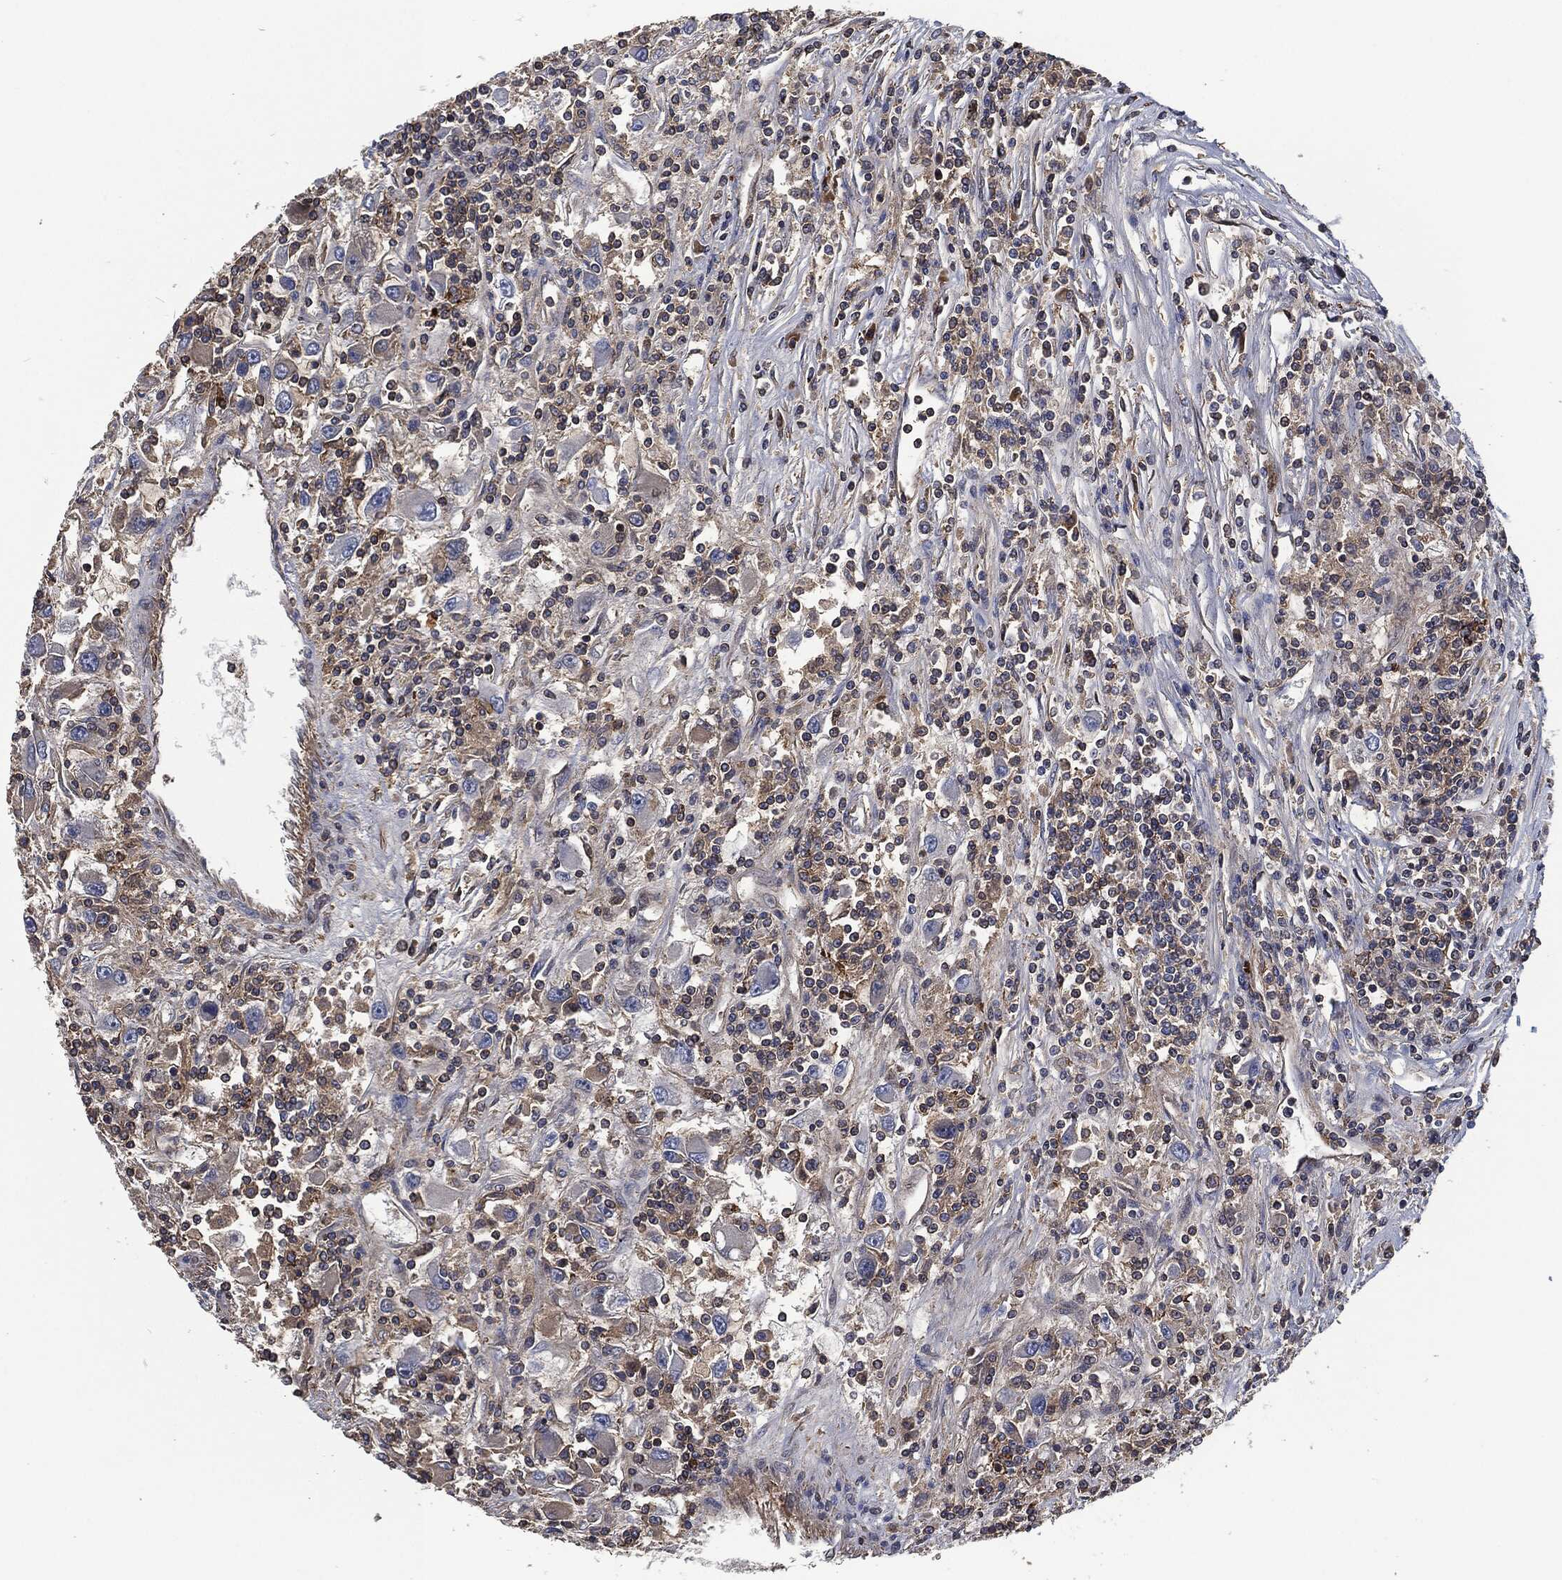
{"staining": {"intensity": "negative", "quantity": "none", "location": "none"}, "tissue": "renal cancer", "cell_type": "Tumor cells", "image_type": "cancer", "snomed": [{"axis": "morphology", "description": "Adenocarcinoma, NOS"}, {"axis": "topography", "description": "Kidney"}], "caption": "This is a micrograph of immunohistochemistry staining of renal cancer (adenocarcinoma), which shows no expression in tumor cells.", "gene": "LGALS9", "patient": {"sex": "female", "age": 67}}